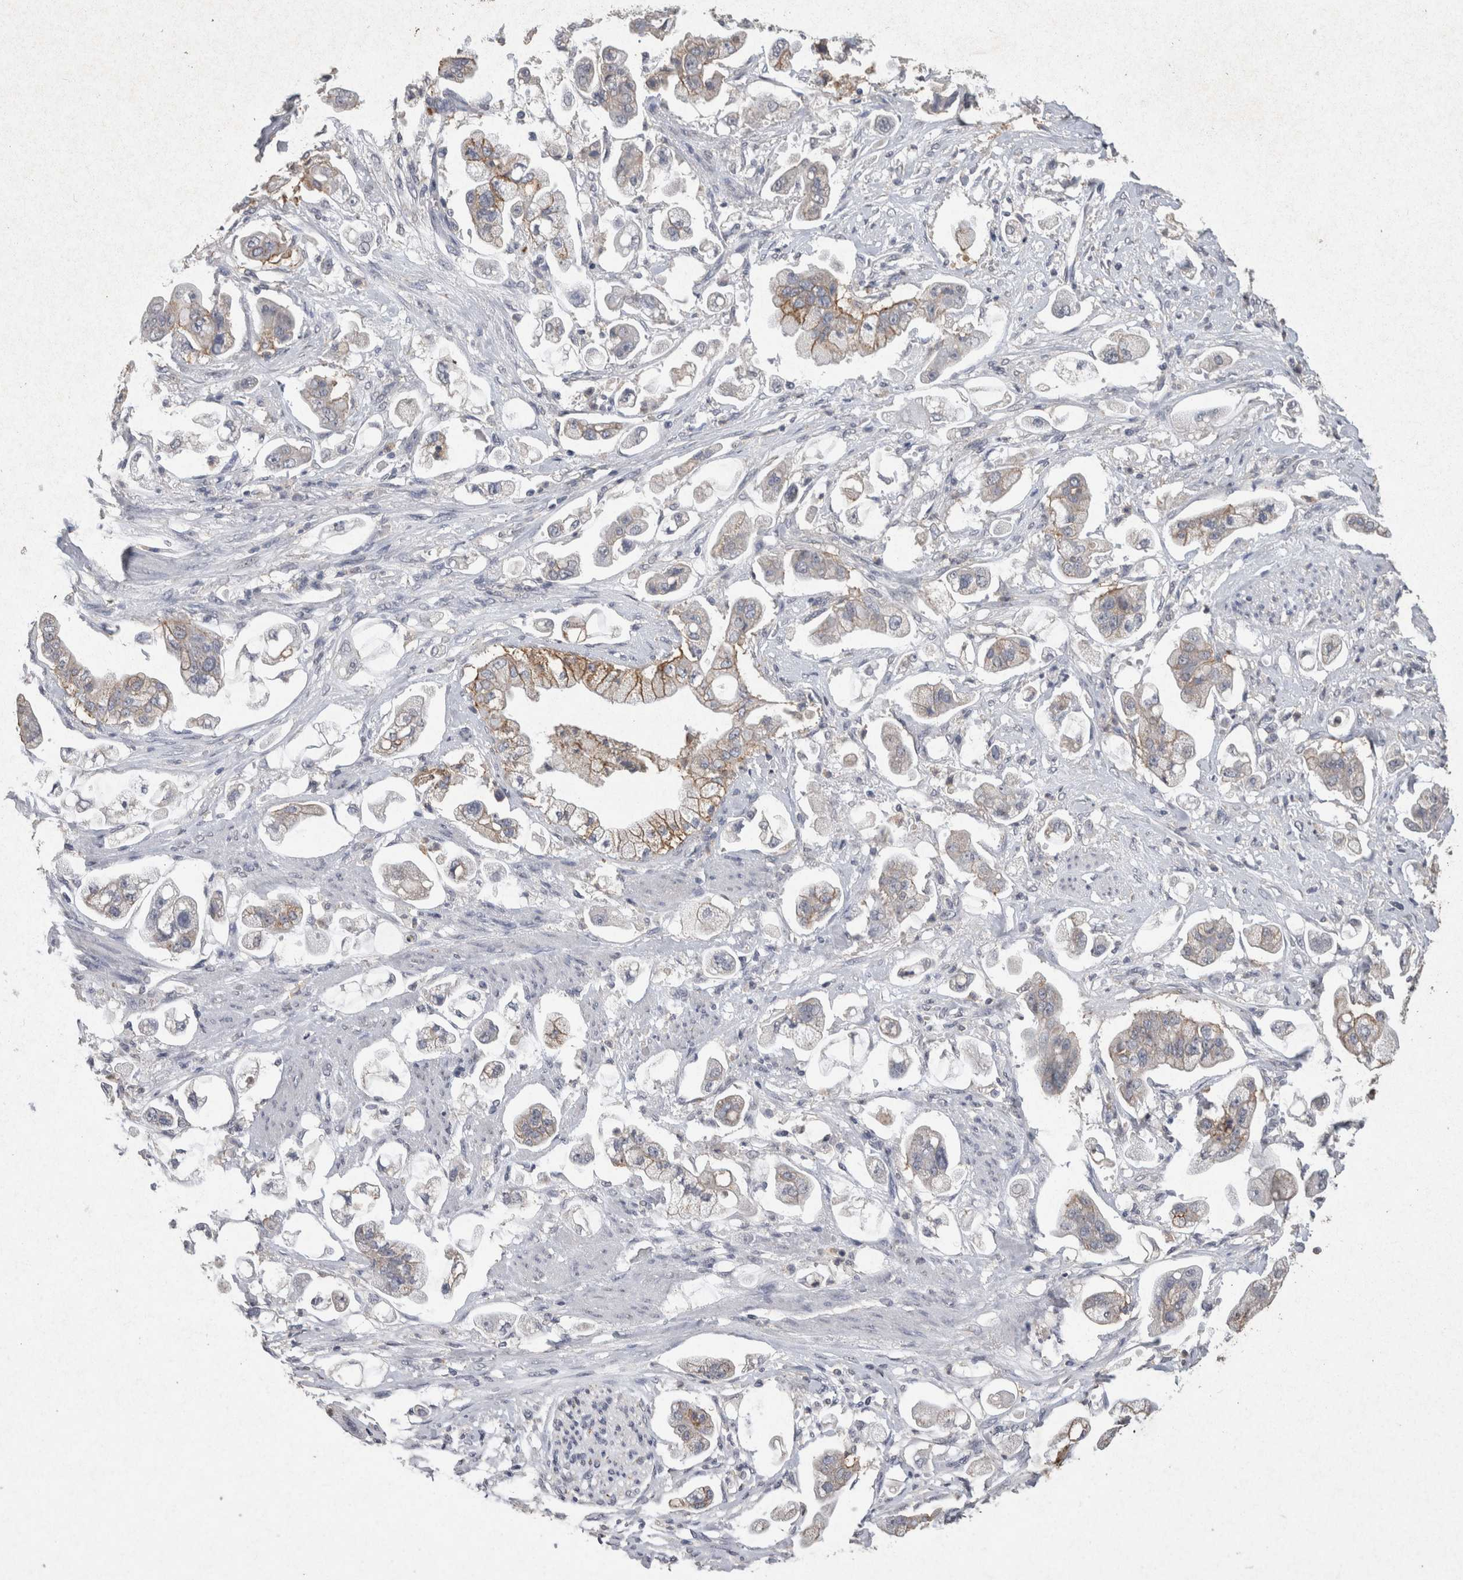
{"staining": {"intensity": "moderate", "quantity": "25%-75%", "location": "cytoplasmic/membranous"}, "tissue": "stomach cancer", "cell_type": "Tumor cells", "image_type": "cancer", "snomed": [{"axis": "morphology", "description": "Adenocarcinoma, NOS"}, {"axis": "topography", "description": "Stomach"}], "caption": "A brown stain labels moderate cytoplasmic/membranous positivity of a protein in human adenocarcinoma (stomach) tumor cells.", "gene": "CNTFR", "patient": {"sex": "male", "age": 62}}